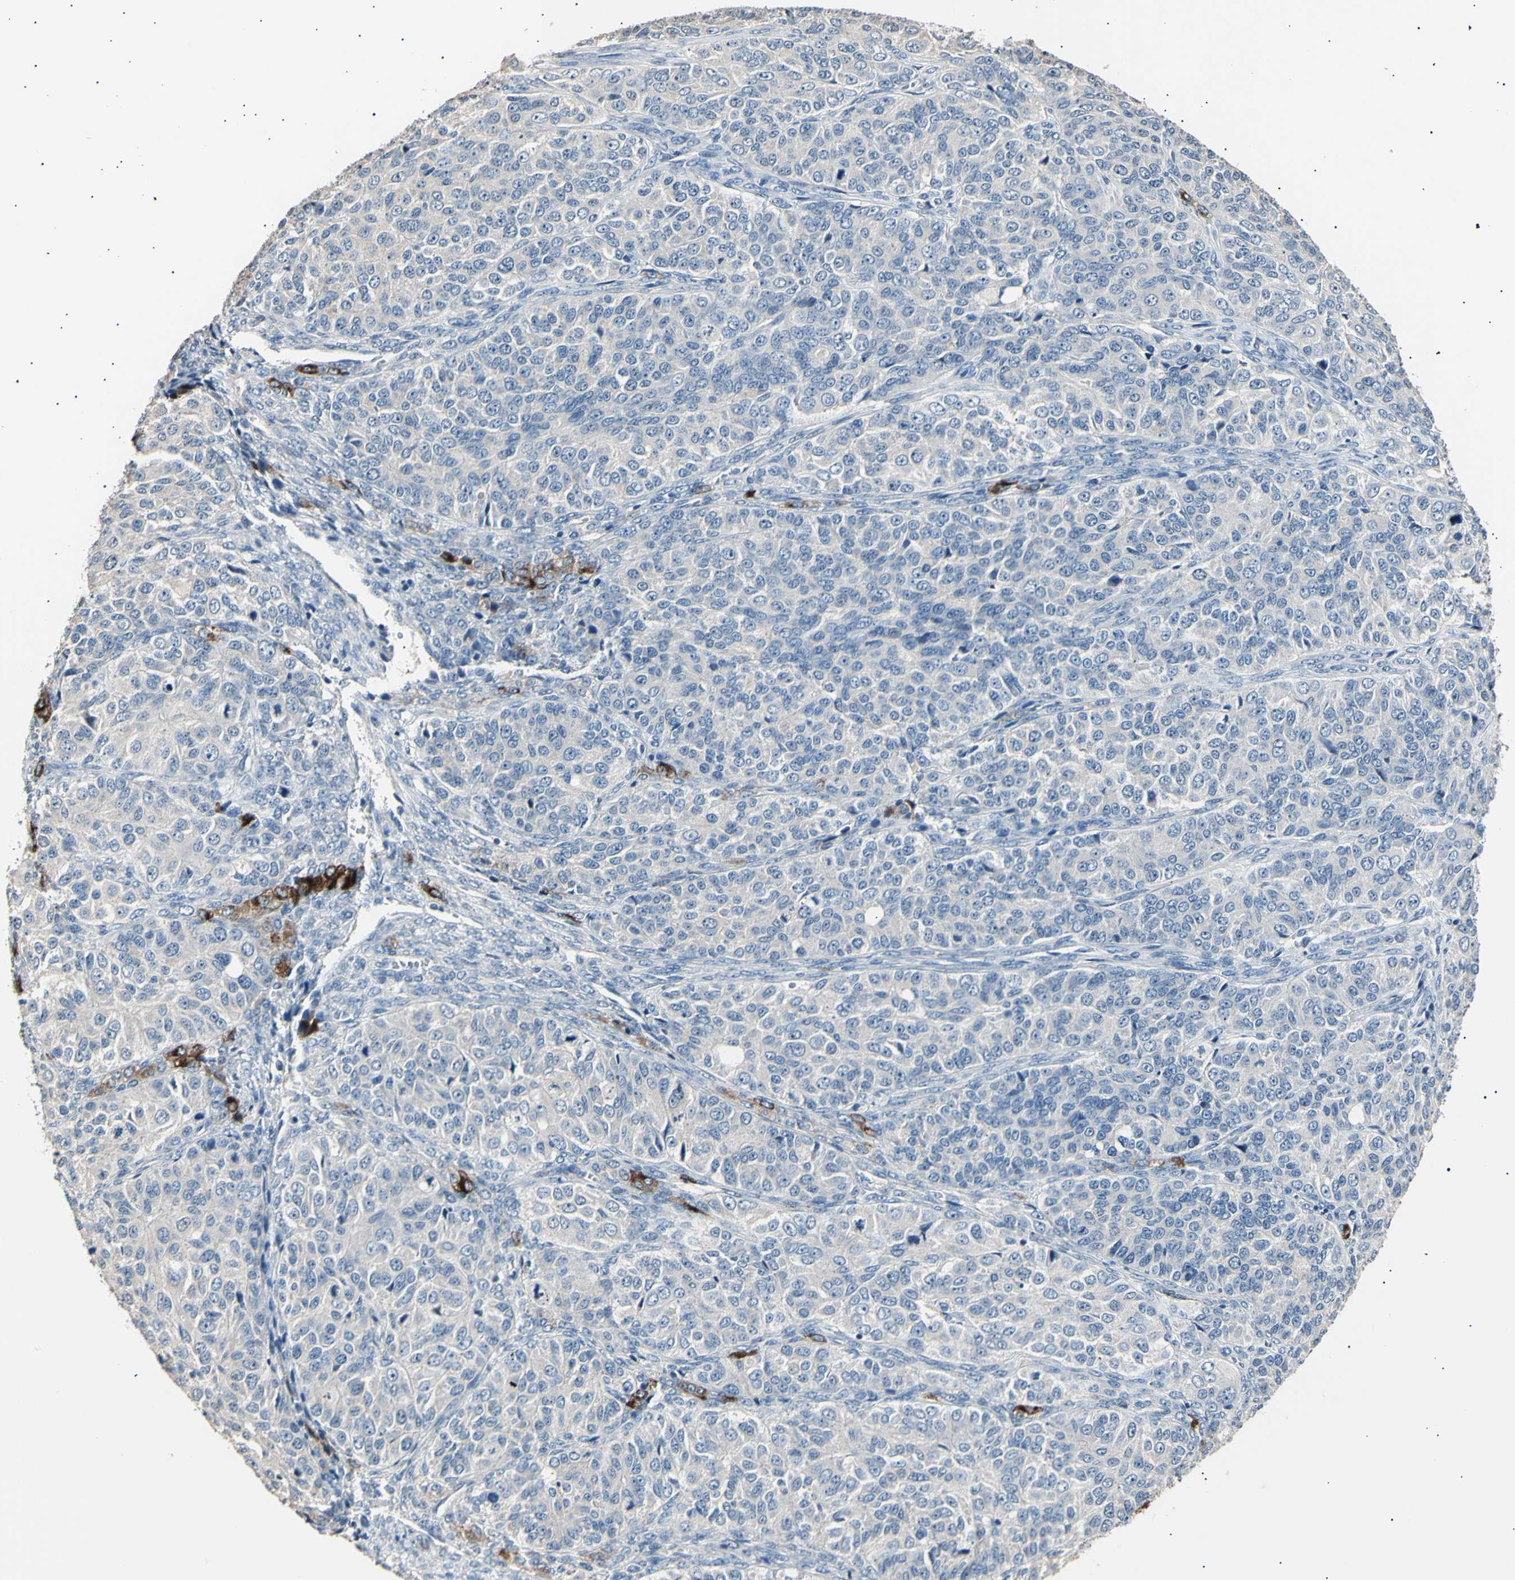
{"staining": {"intensity": "negative", "quantity": "none", "location": "none"}, "tissue": "ovarian cancer", "cell_type": "Tumor cells", "image_type": "cancer", "snomed": [{"axis": "morphology", "description": "Carcinoma, endometroid"}, {"axis": "topography", "description": "Ovary"}], "caption": "There is no significant expression in tumor cells of ovarian cancer.", "gene": "LDLR", "patient": {"sex": "female", "age": 51}}